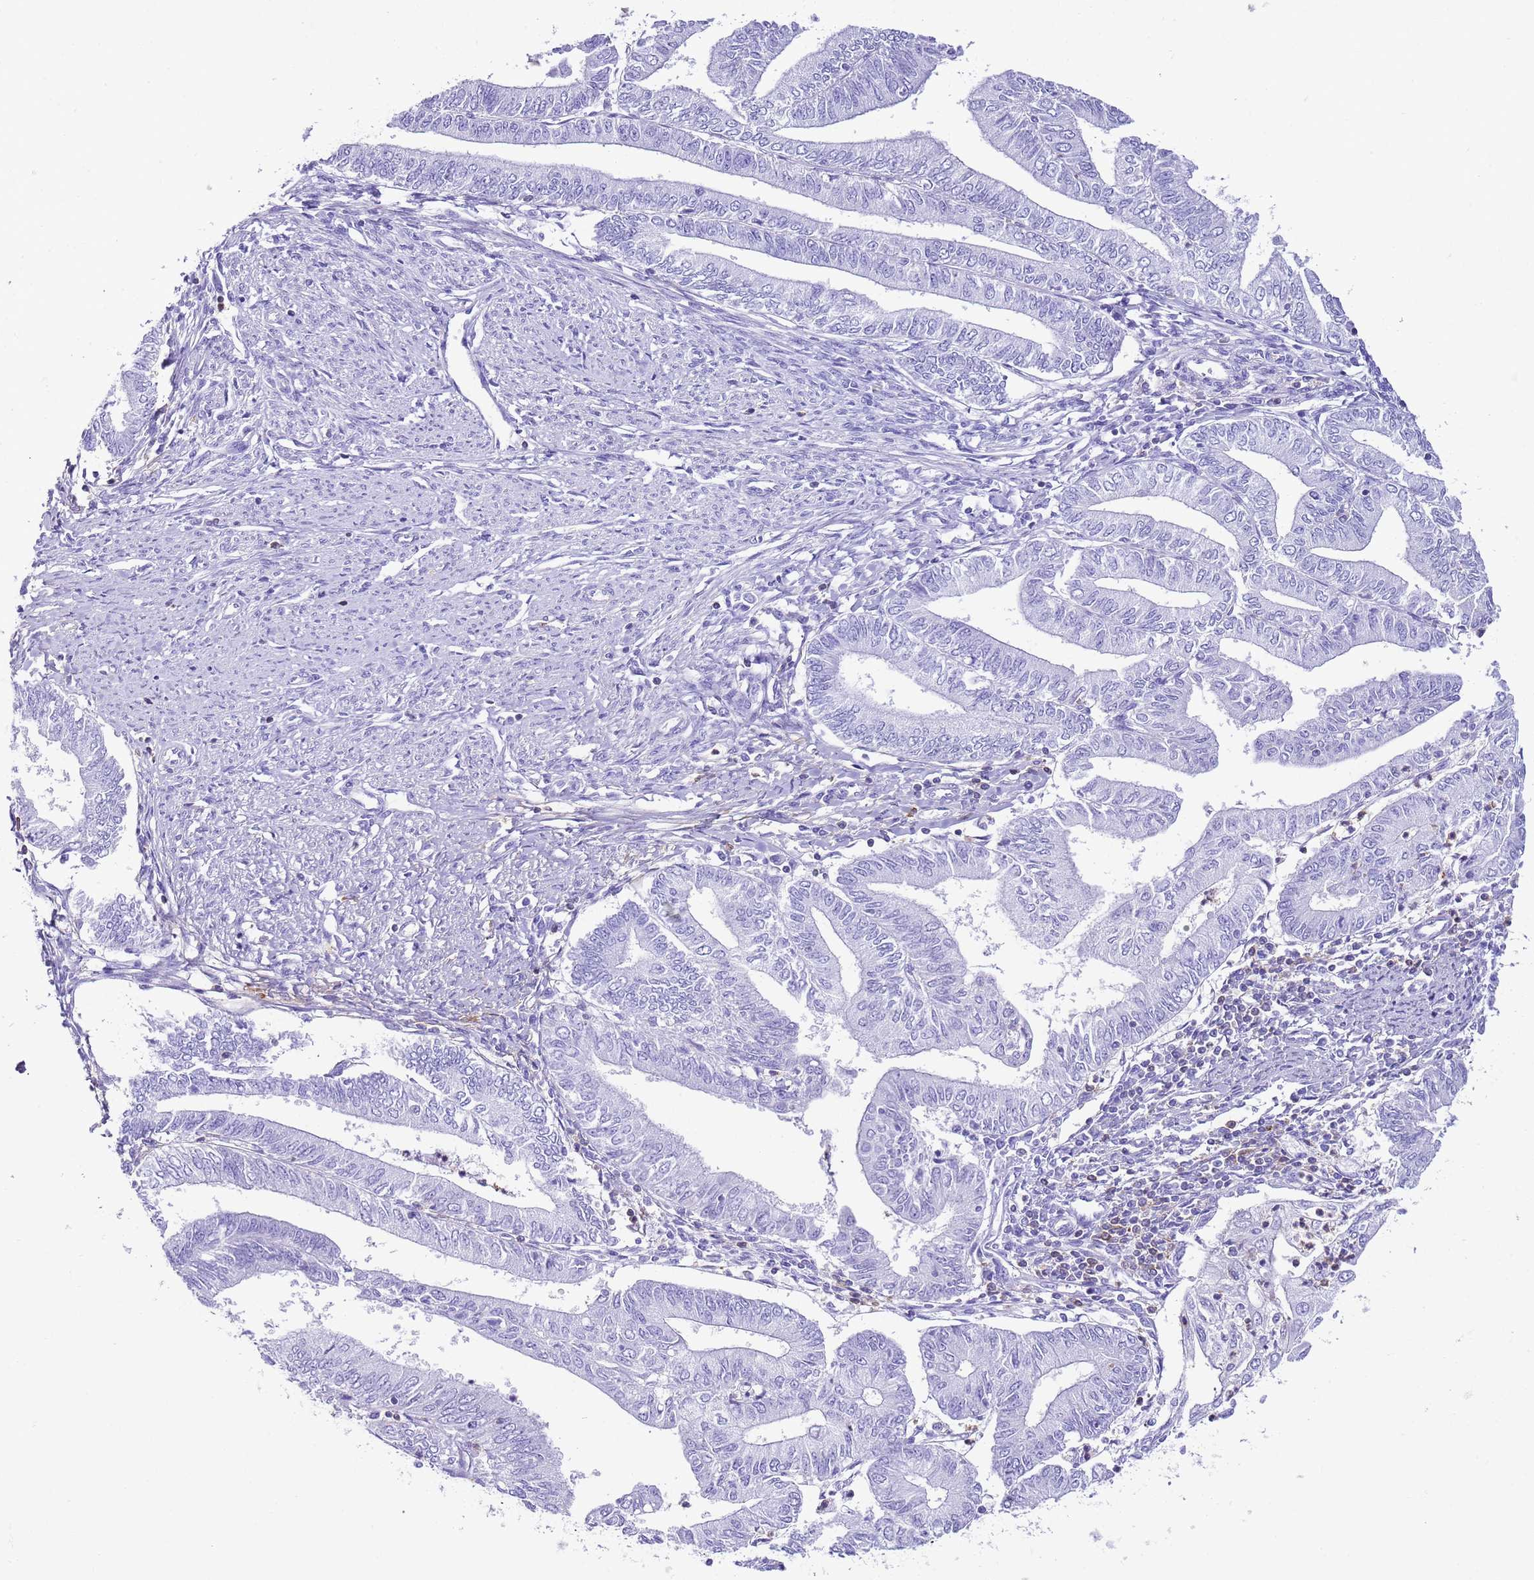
{"staining": {"intensity": "negative", "quantity": "none", "location": "none"}, "tissue": "endometrial cancer", "cell_type": "Tumor cells", "image_type": "cancer", "snomed": [{"axis": "morphology", "description": "Adenocarcinoma, NOS"}, {"axis": "topography", "description": "Endometrium"}], "caption": "This is an immunohistochemistry photomicrograph of human endometrial cancer. There is no positivity in tumor cells.", "gene": "CNN2", "patient": {"sex": "female", "age": 66}}